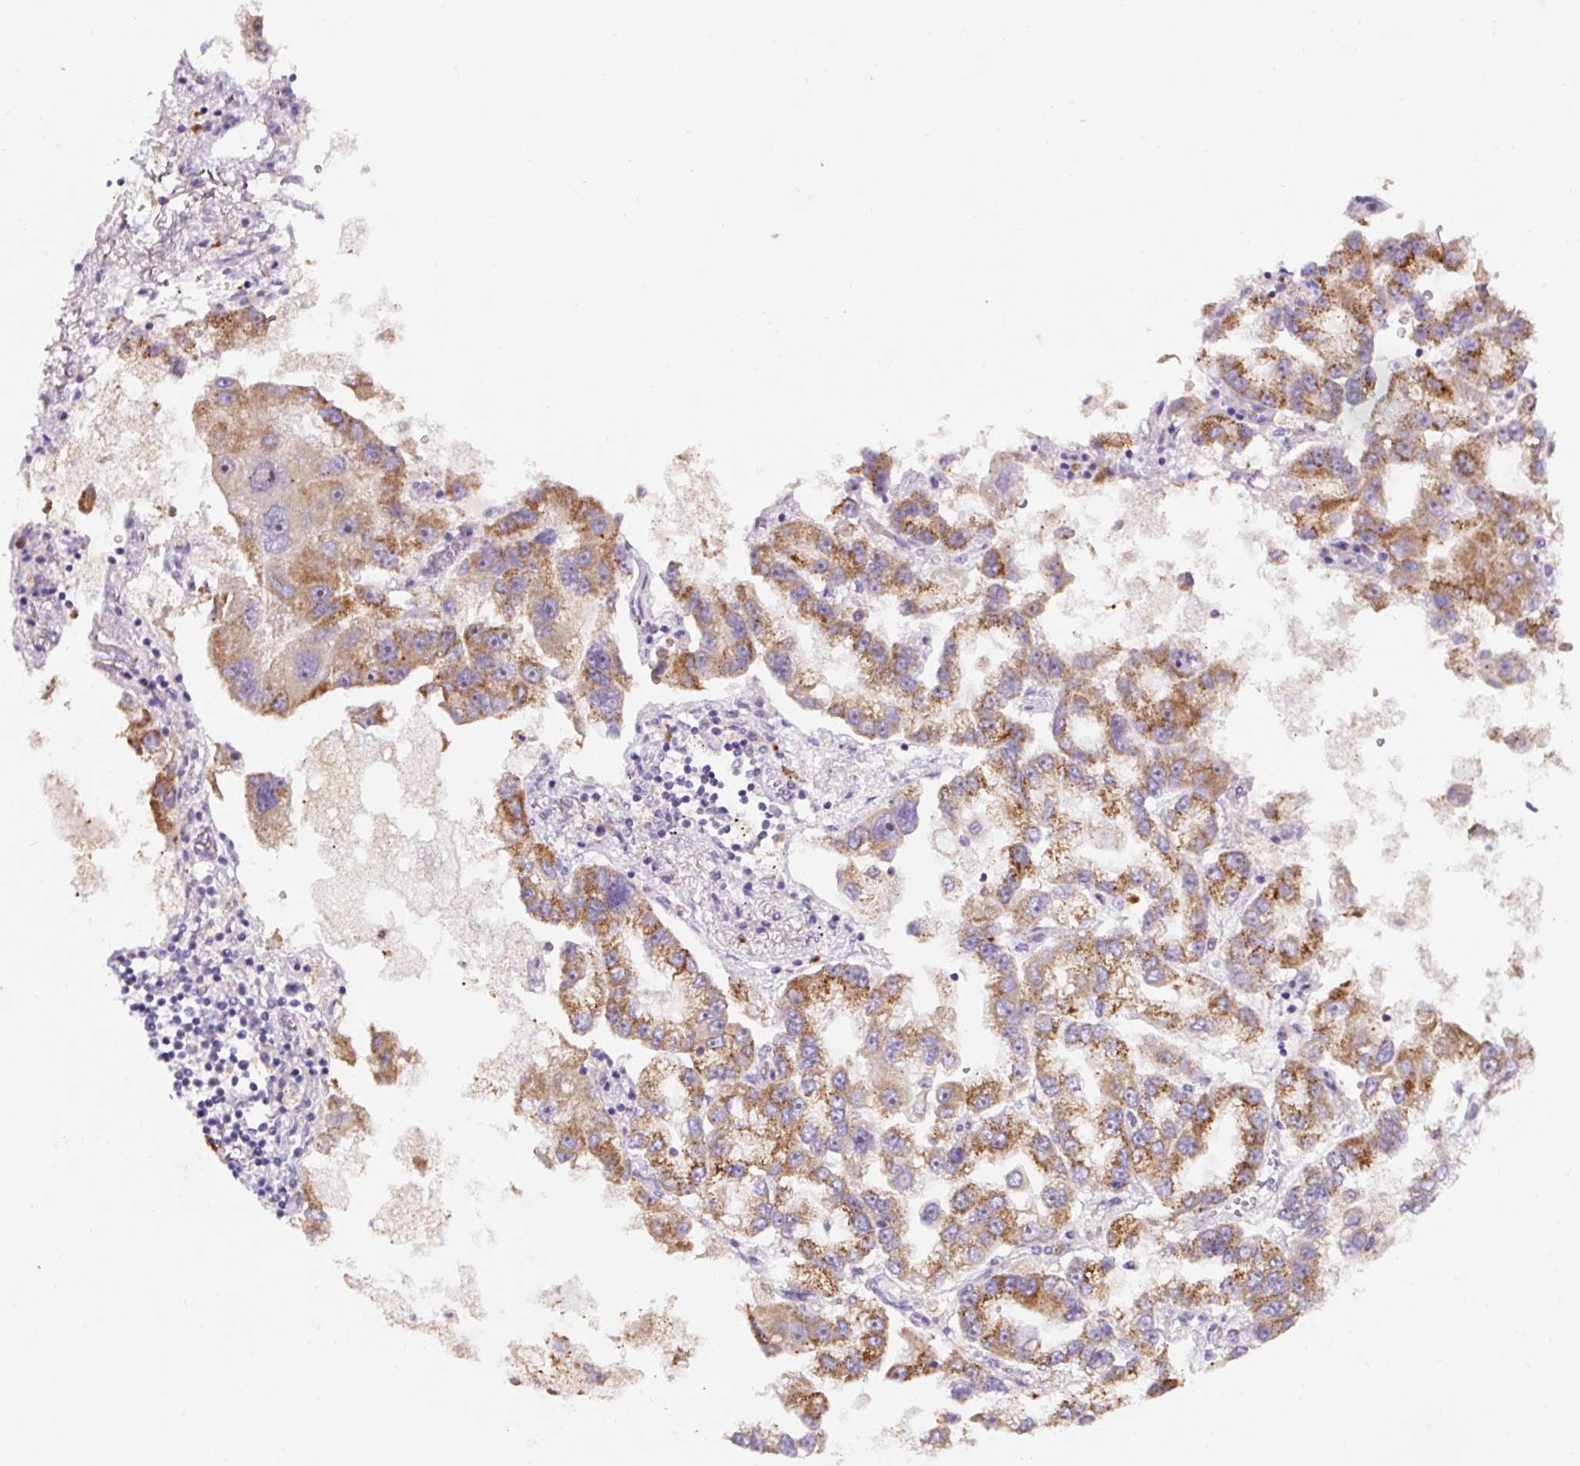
{"staining": {"intensity": "moderate", "quantity": ">75%", "location": "cytoplasmic/membranous"}, "tissue": "lung cancer", "cell_type": "Tumor cells", "image_type": "cancer", "snomed": [{"axis": "morphology", "description": "Adenocarcinoma, NOS"}, {"axis": "topography", "description": "Lung"}], "caption": "The immunohistochemical stain labels moderate cytoplasmic/membranous expression in tumor cells of adenocarcinoma (lung) tissue.", "gene": "ZNF596", "patient": {"sex": "female", "age": 54}}